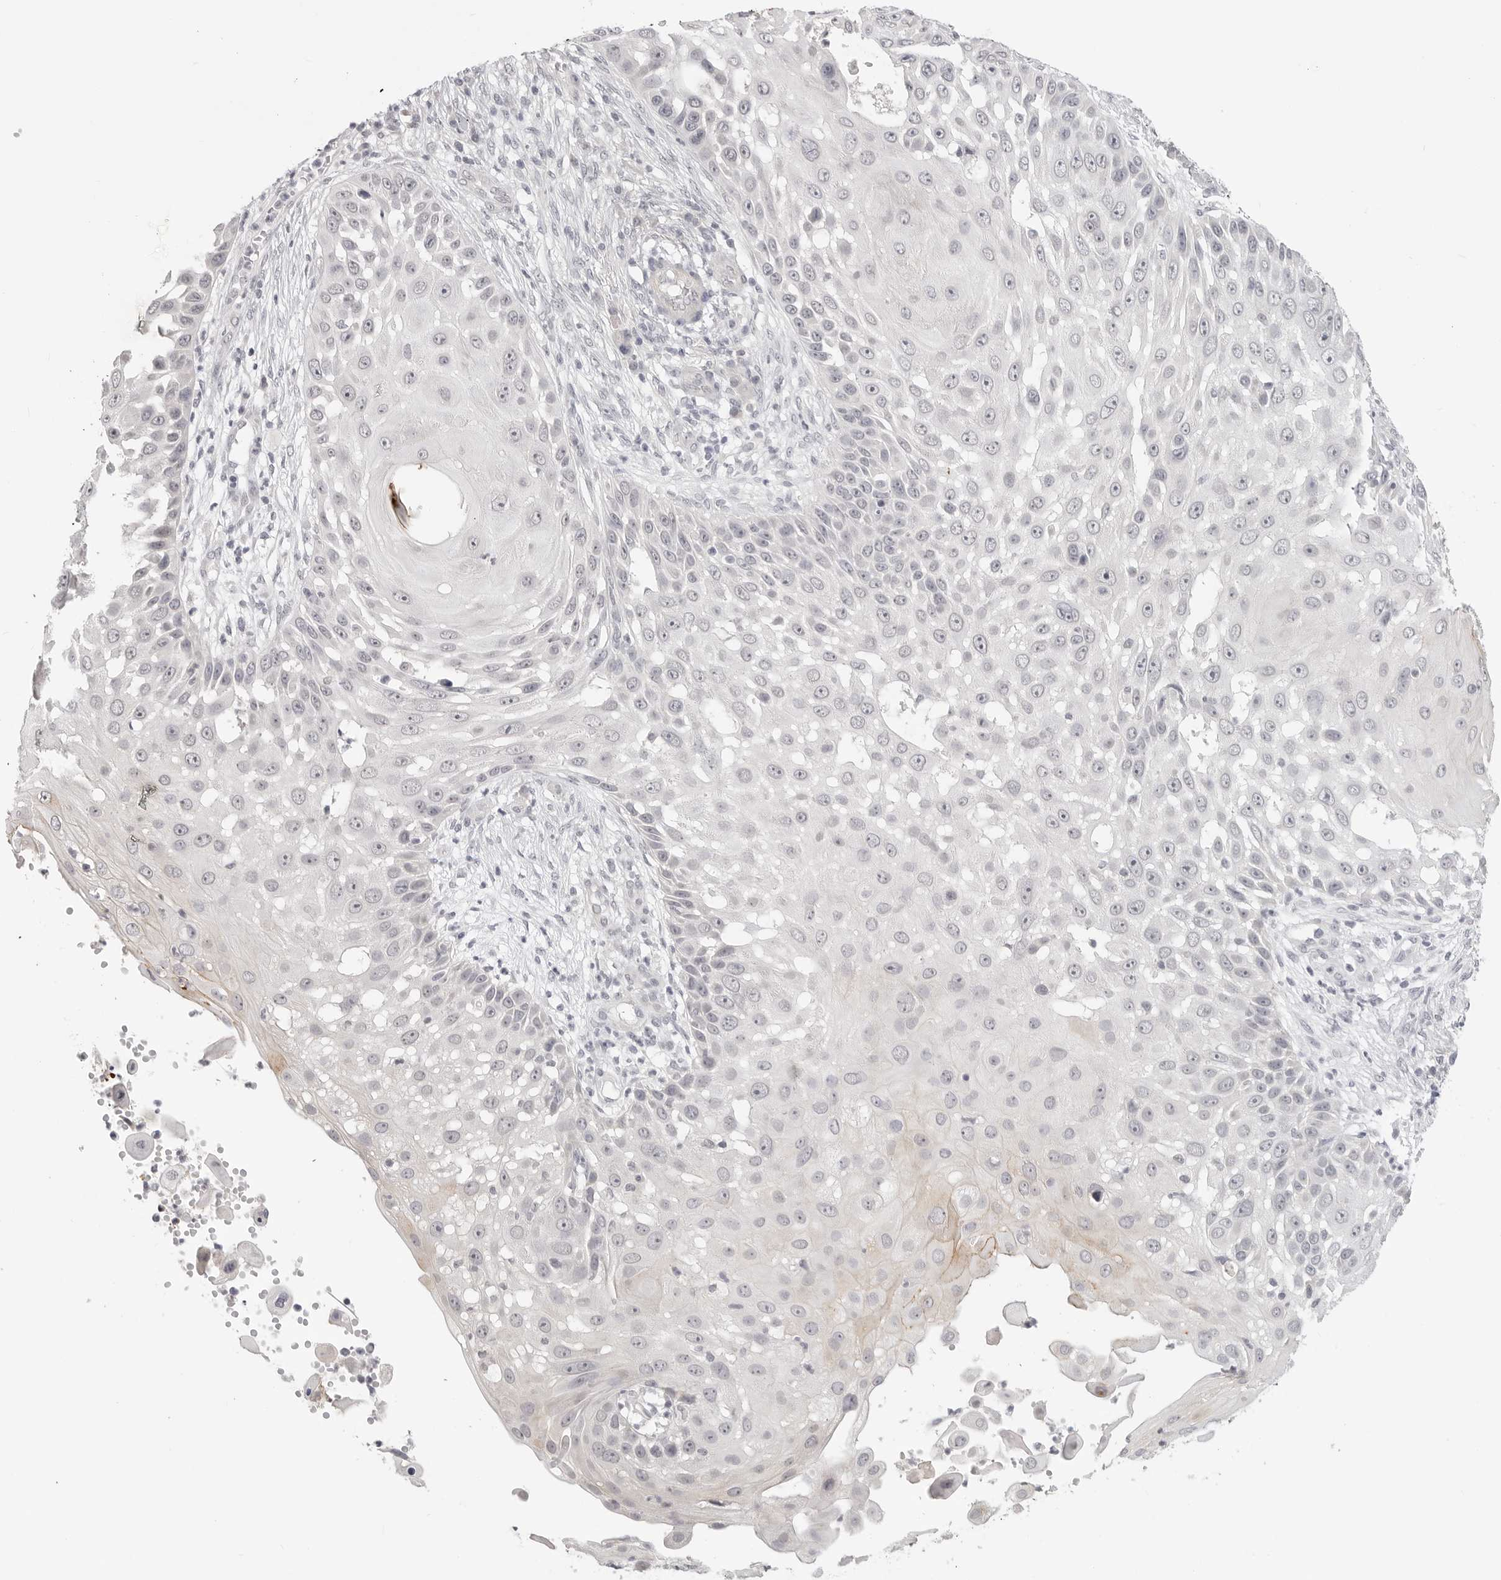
{"staining": {"intensity": "moderate", "quantity": "<25%", "location": "cytoplasmic/membranous"}, "tissue": "skin cancer", "cell_type": "Tumor cells", "image_type": "cancer", "snomed": [{"axis": "morphology", "description": "Squamous cell carcinoma, NOS"}, {"axis": "topography", "description": "Skin"}], "caption": "Protein staining of skin cancer (squamous cell carcinoma) tissue exhibits moderate cytoplasmic/membranous expression in about <25% of tumor cells.", "gene": "KLK11", "patient": {"sex": "female", "age": 44}}